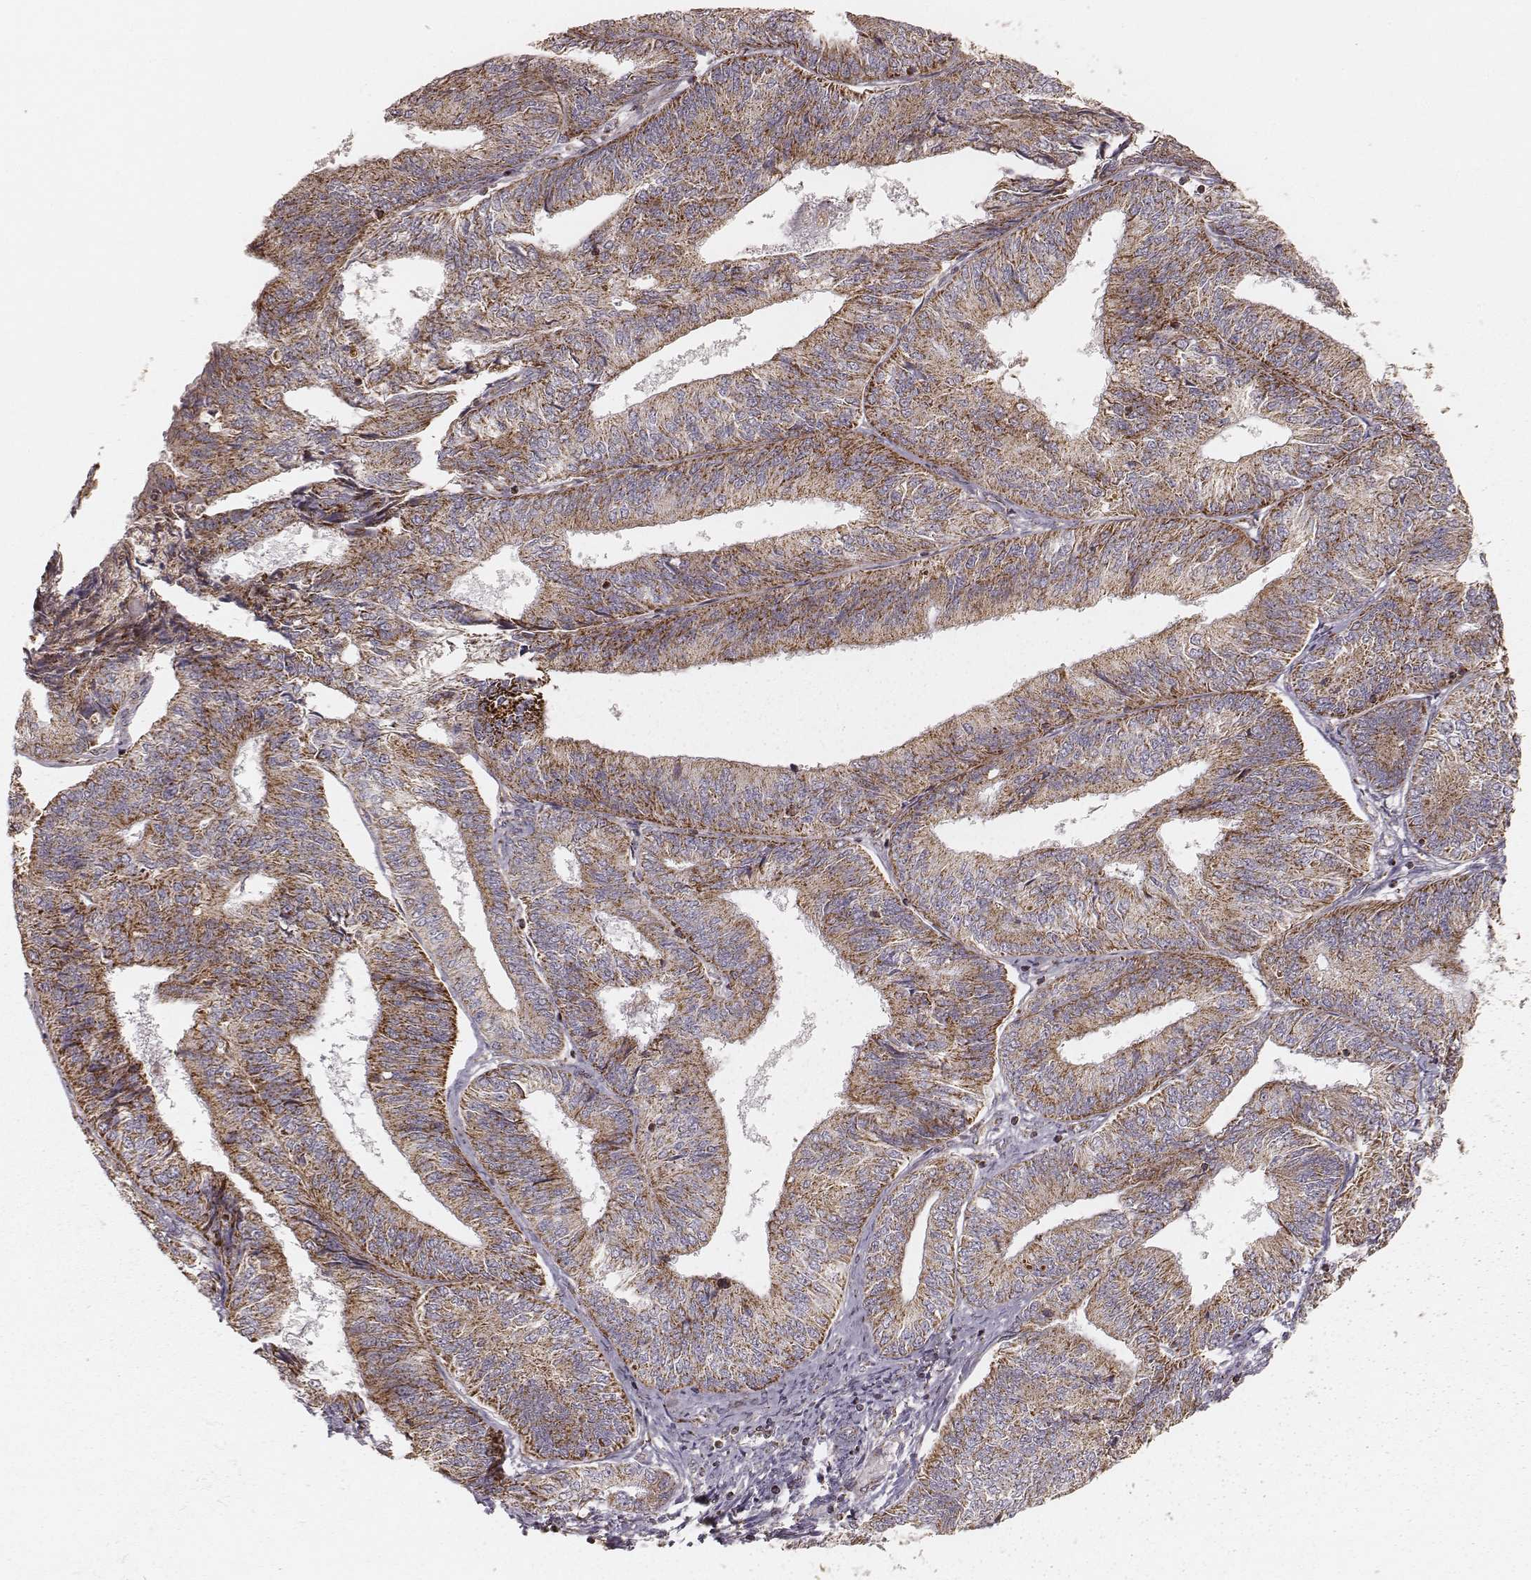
{"staining": {"intensity": "moderate", "quantity": ">75%", "location": "cytoplasmic/membranous"}, "tissue": "endometrial cancer", "cell_type": "Tumor cells", "image_type": "cancer", "snomed": [{"axis": "morphology", "description": "Adenocarcinoma, NOS"}, {"axis": "topography", "description": "Endometrium"}], "caption": "Immunohistochemical staining of endometrial adenocarcinoma exhibits medium levels of moderate cytoplasmic/membranous expression in about >75% of tumor cells.", "gene": "CS", "patient": {"sex": "female", "age": 58}}